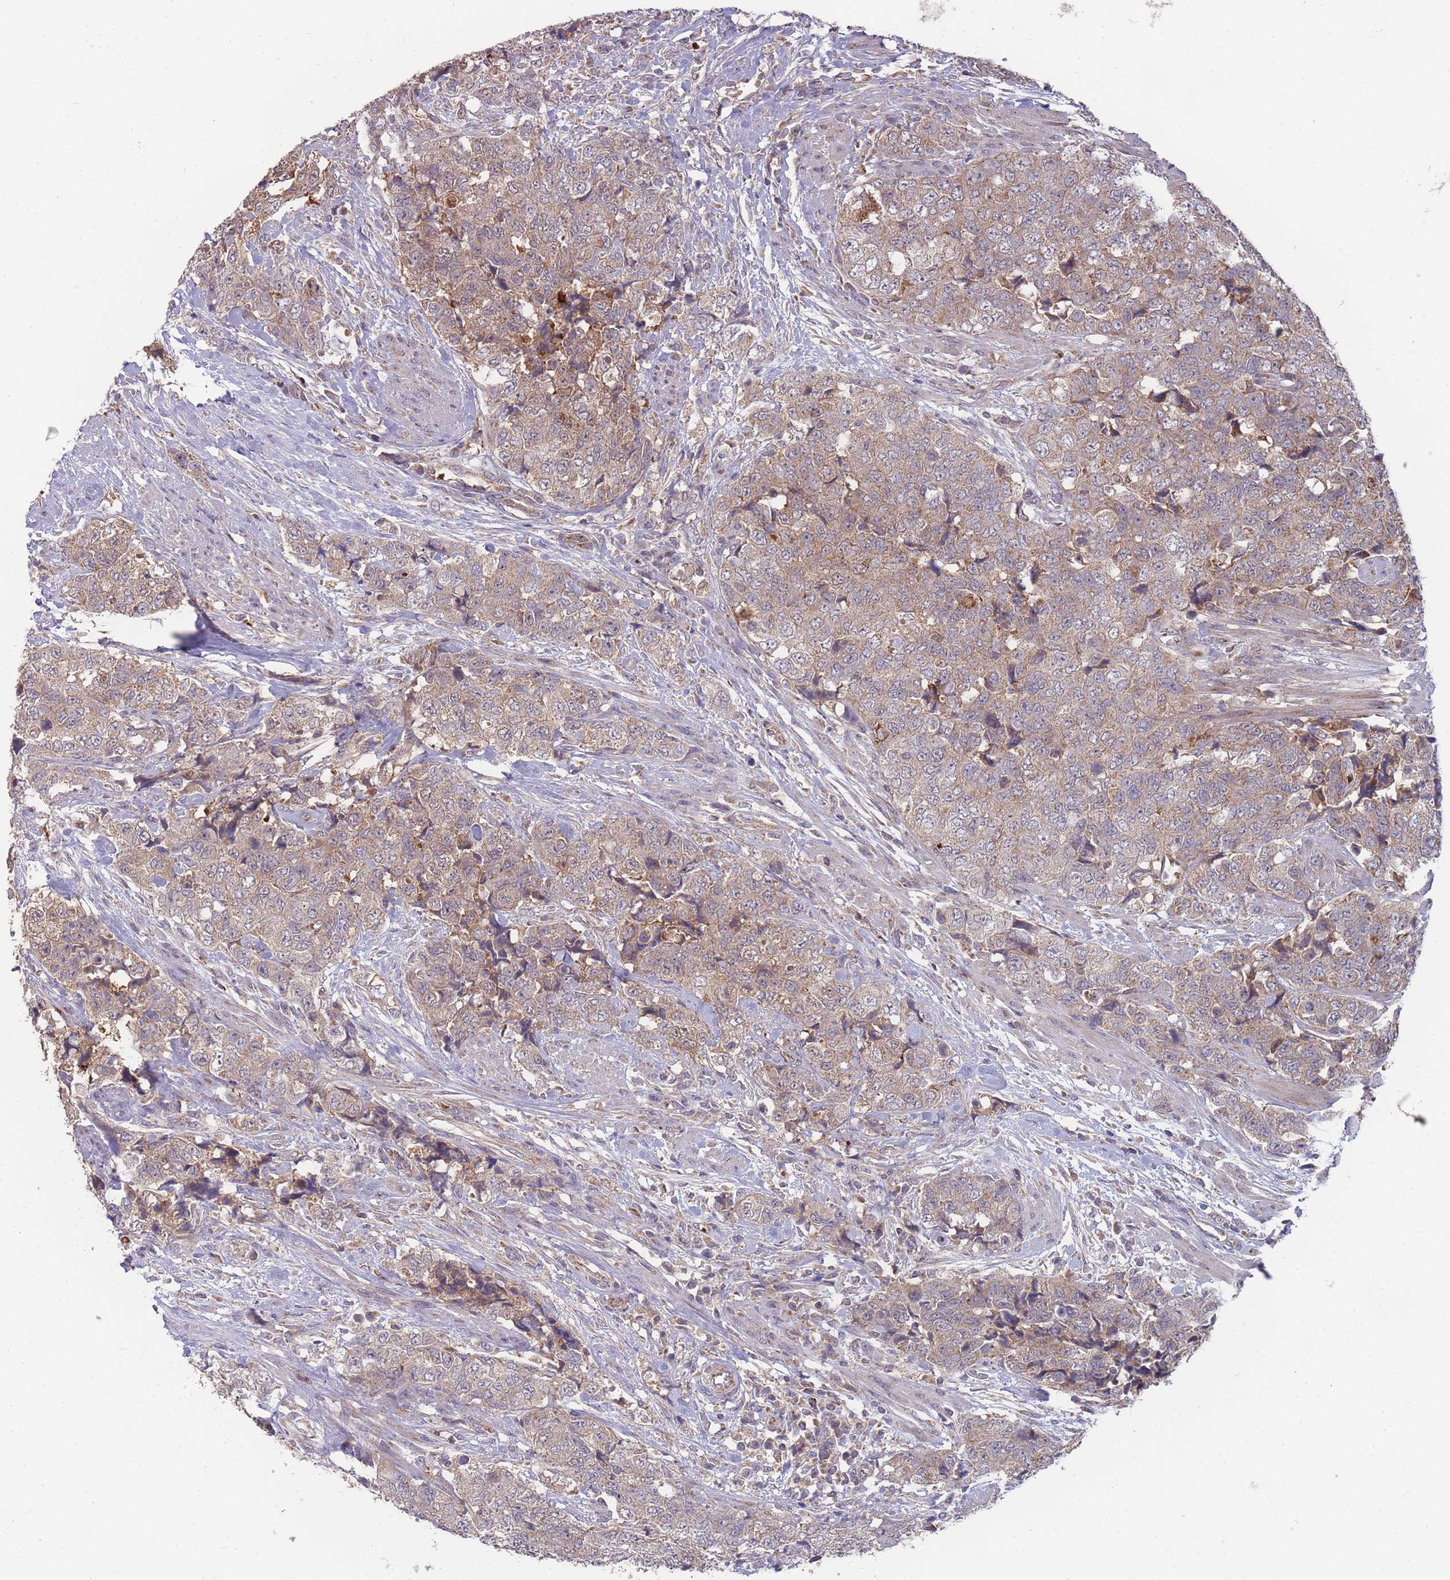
{"staining": {"intensity": "weak", "quantity": ">75%", "location": "cytoplasmic/membranous"}, "tissue": "urothelial cancer", "cell_type": "Tumor cells", "image_type": "cancer", "snomed": [{"axis": "morphology", "description": "Urothelial carcinoma, High grade"}, {"axis": "topography", "description": "Urinary bladder"}], "caption": "There is low levels of weak cytoplasmic/membranous expression in tumor cells of urothelial cancer, as demonstrated by immunohistochemical staining (brown color).", "gene": "SLC35B4", "patient": {"sex": "female", "age": 78}}